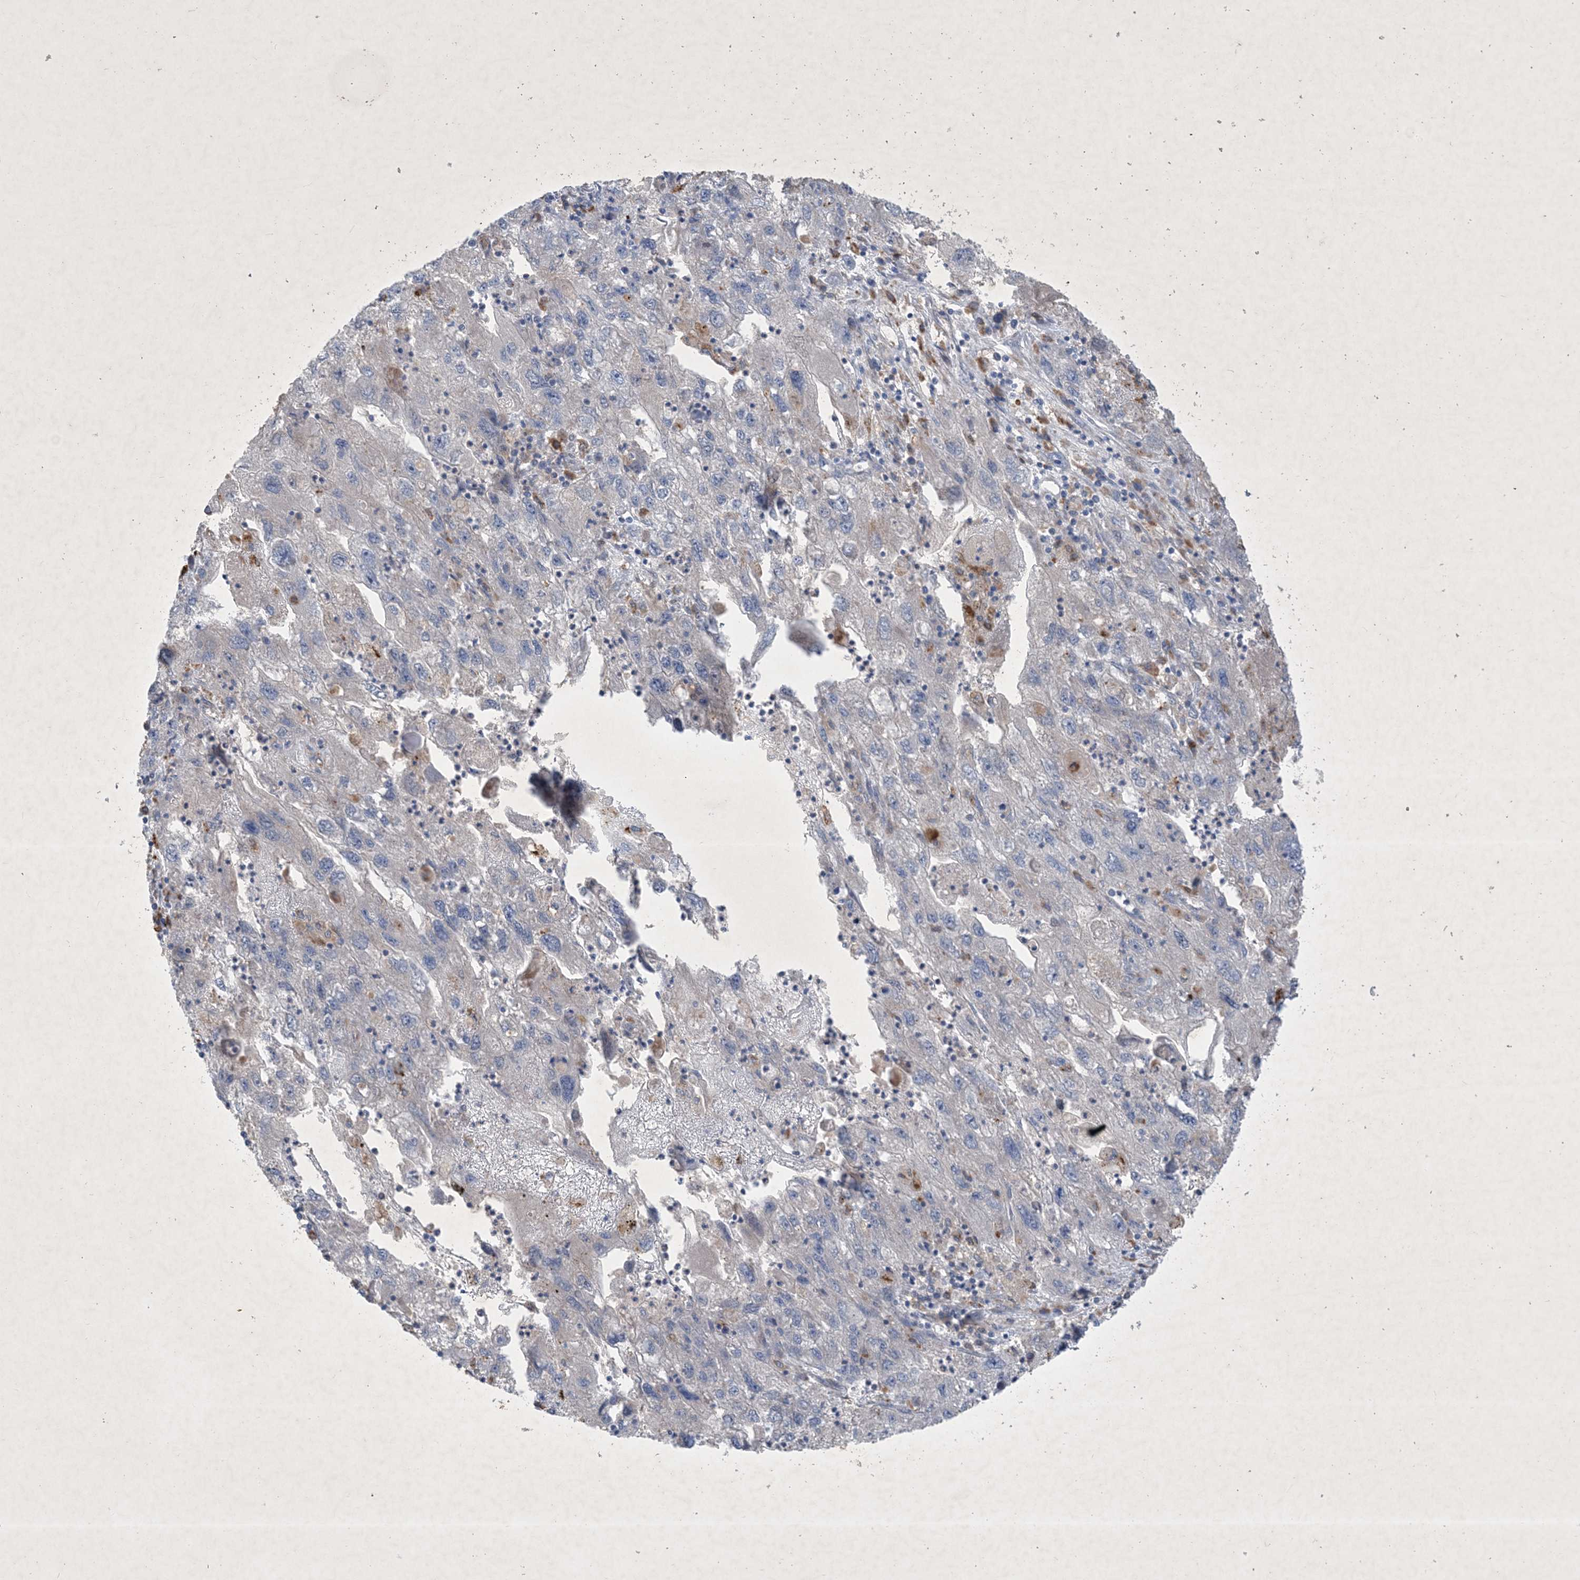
{"staining": {"intensity": "negative", "quantity": "none", "location": "none"}, "tissue": "endometrial cancer", "cell_type": "Tumor cells", "image_type": "cancer", "snomed": [{"axis": "morphology", "description": "Adenocarcinoma, NOS"}, {"axis": "topography", "description": "Endometrium"}], "caption": "Immunohistochemical staining of human adenocarcinoma (endometrial) shows no significant positivity in tumor cells.", "gene": "MRPS18A", "patient": {"sex": "female", "age": 49}}